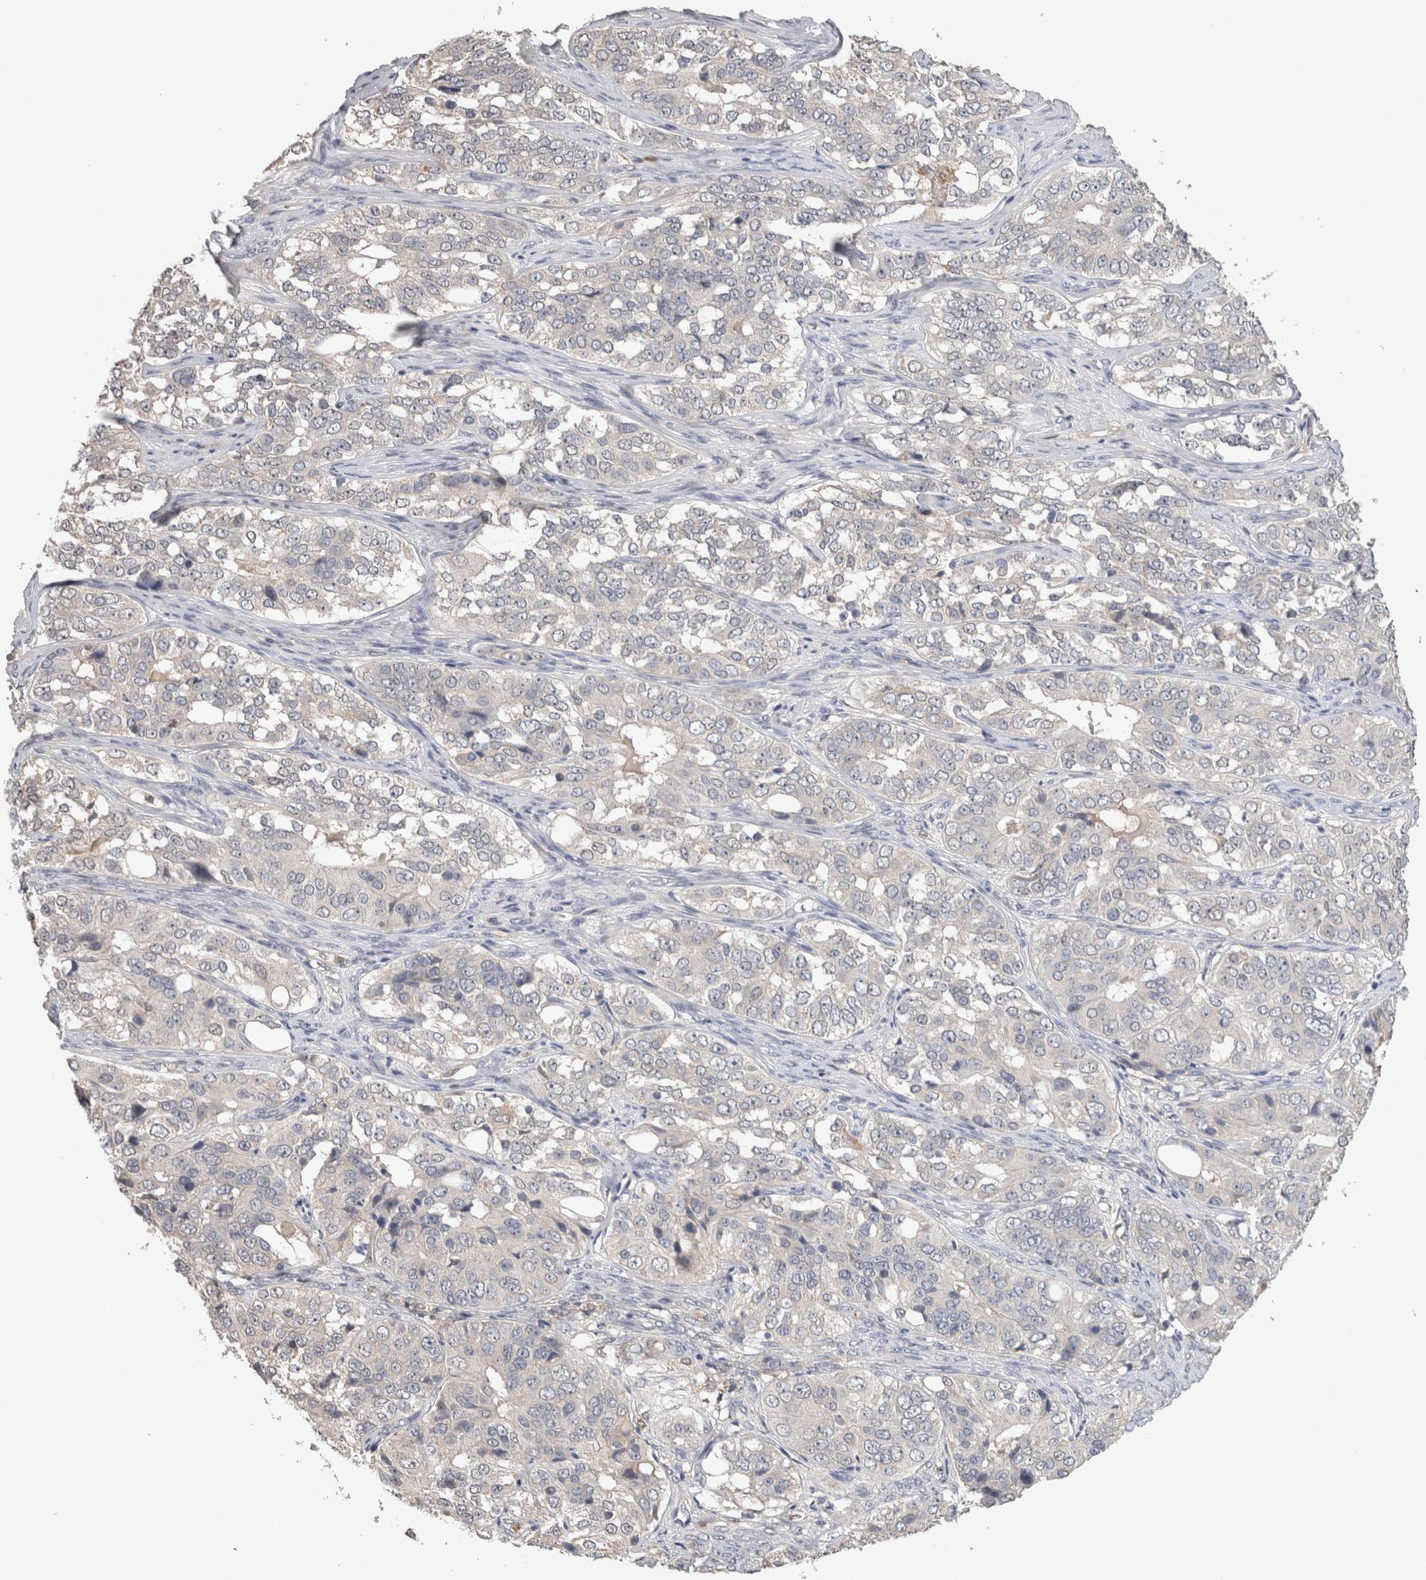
{"staining": {"intensity": "negative", "quantity": "none", "location": "none"}, "tissue": "ovarian cancer", "cell_type": "Tumor cells", "image_type": "cancer", "snomed": [{"axis": "morphology", "description": "Carcinoma, endometroid"}, {"axis": "topography", "description": "Ovary"}], "caption": "IHC photomicrograph of ovarian cancer (endometroid carcinoma) stained for a protein (brown), which shows no staining in tumor cells.", "gene": "FABP7", "patient": {"sex": "female", "age": 51}}